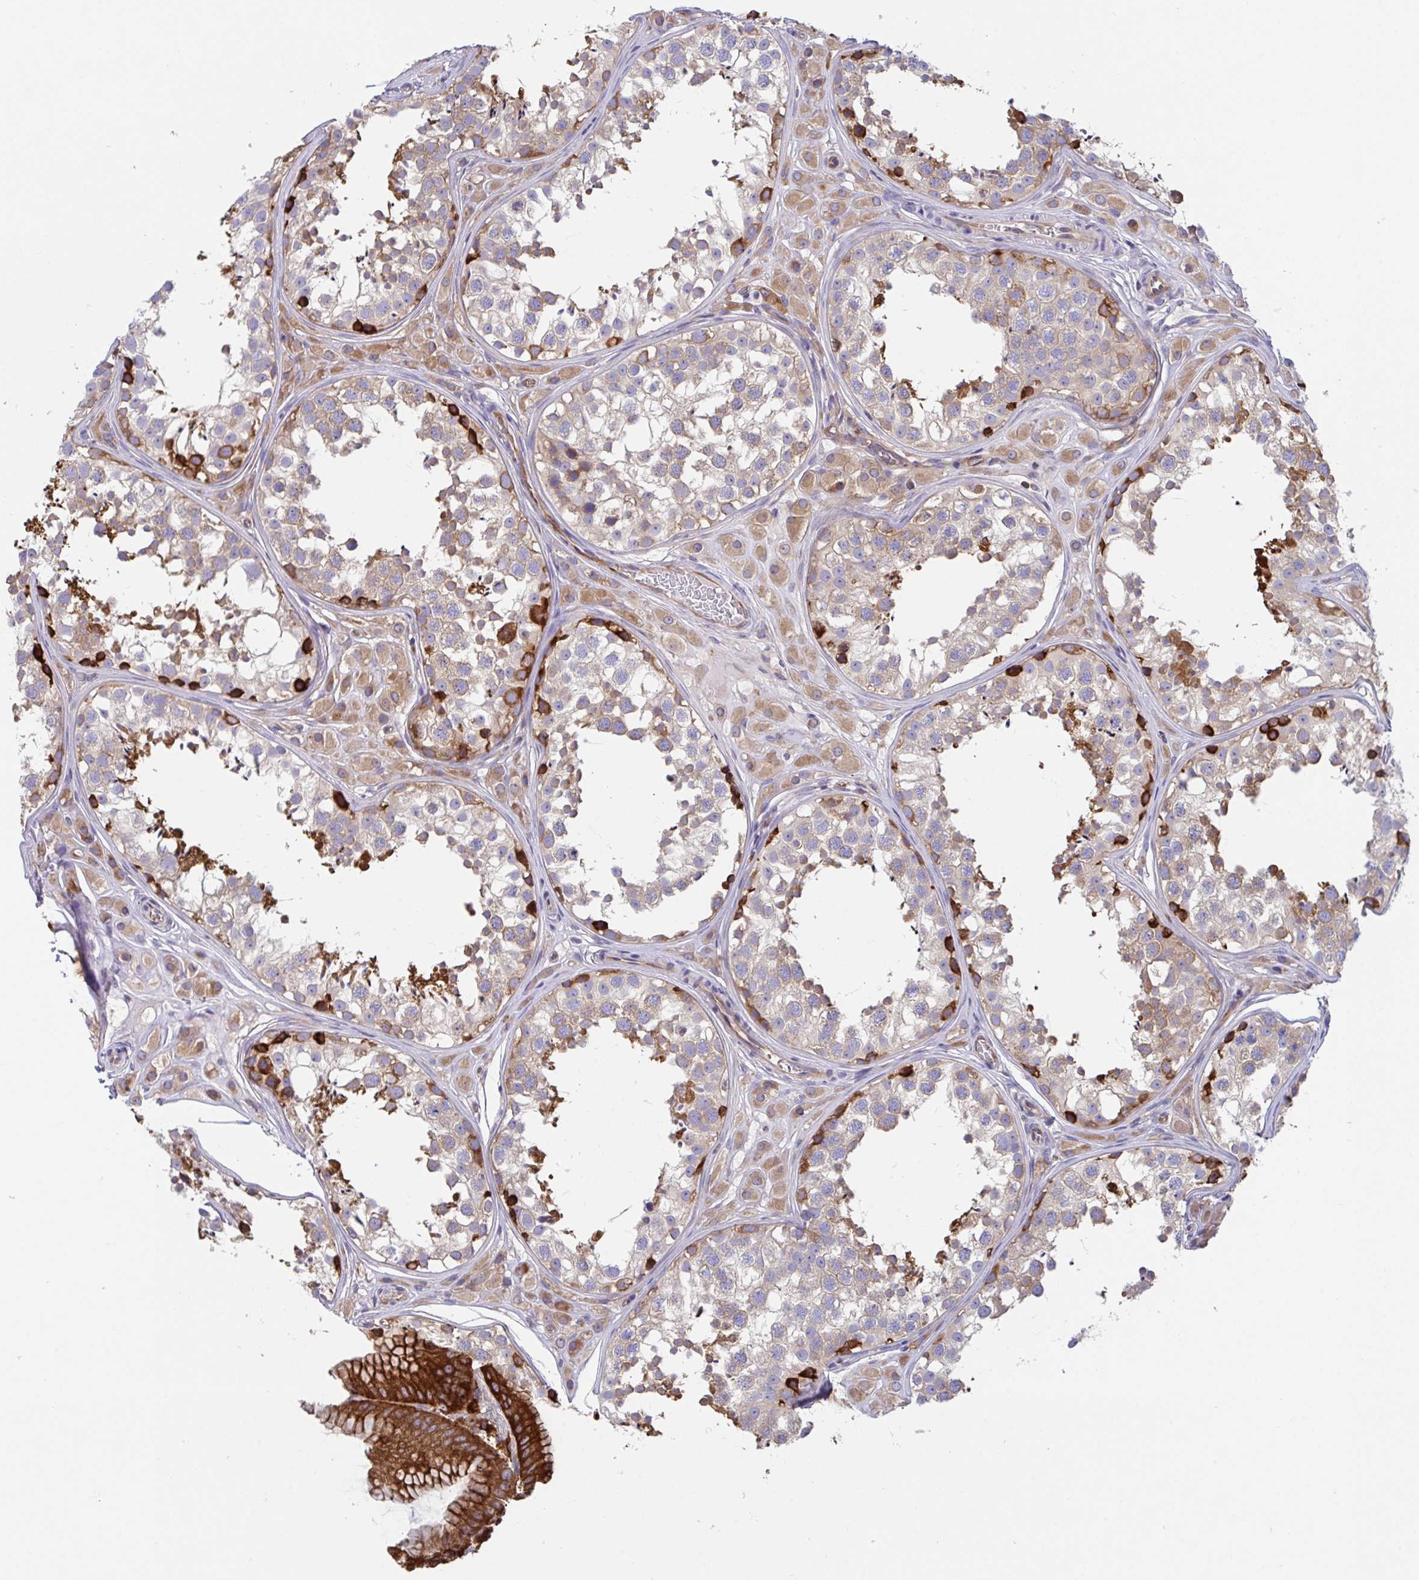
{"staining": {"intensity": "strong", "quantity": "<25%", "location": "cytoplasmic/membranous"}, "tissue": "testis", "cell_type": "Cells in seminiferous ducts", "image_type": "normal", "snomed": [{"axis": "morphology", "description": "Normal tissue, NOS"}, {"axis": "topography", "description": "Testis"}], "caption": "Cells in seminiferous ducts reveal strong cytoplasmic/membranous expression in approximately <25% of cells in normal testis.", "gene": "YARS2", "patient": {"sex": "male", "age": 13}}